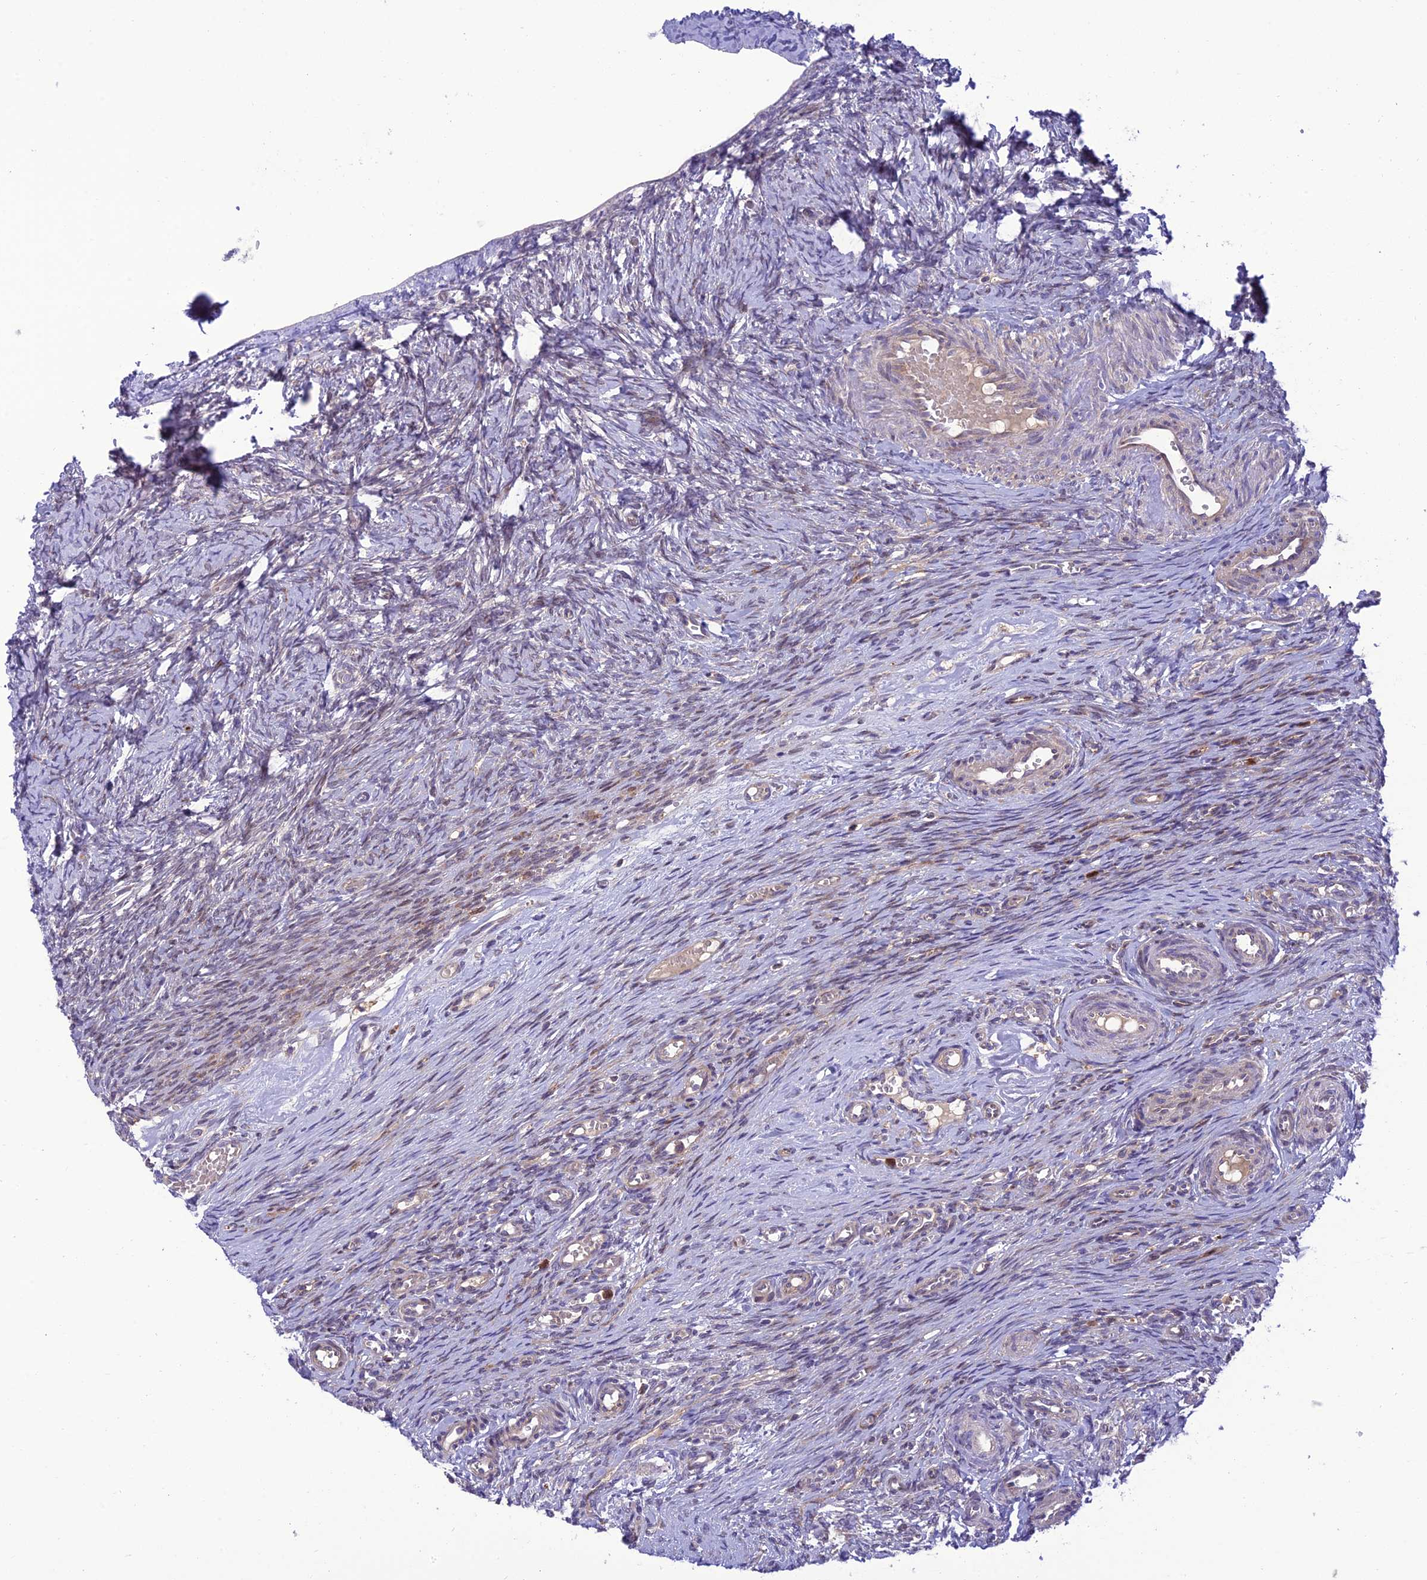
{"staining": {"intensity": "negative", "quantity": "none", "location": "none"}, "tissue": "ovary", "cell_type": "Follicle cells", "image_type": "normal", "snomed": [{"axis": "morphology", "description": "Adenocarcinoma, NOS"}, {"axis": "topography", "description": "Endometrium"}], "caption": "Photomicrograph shows no significant protein staining in follicle cells of normal ovary.", "gene": "JMY", "patient": {"sex": "female", "age": 32}}